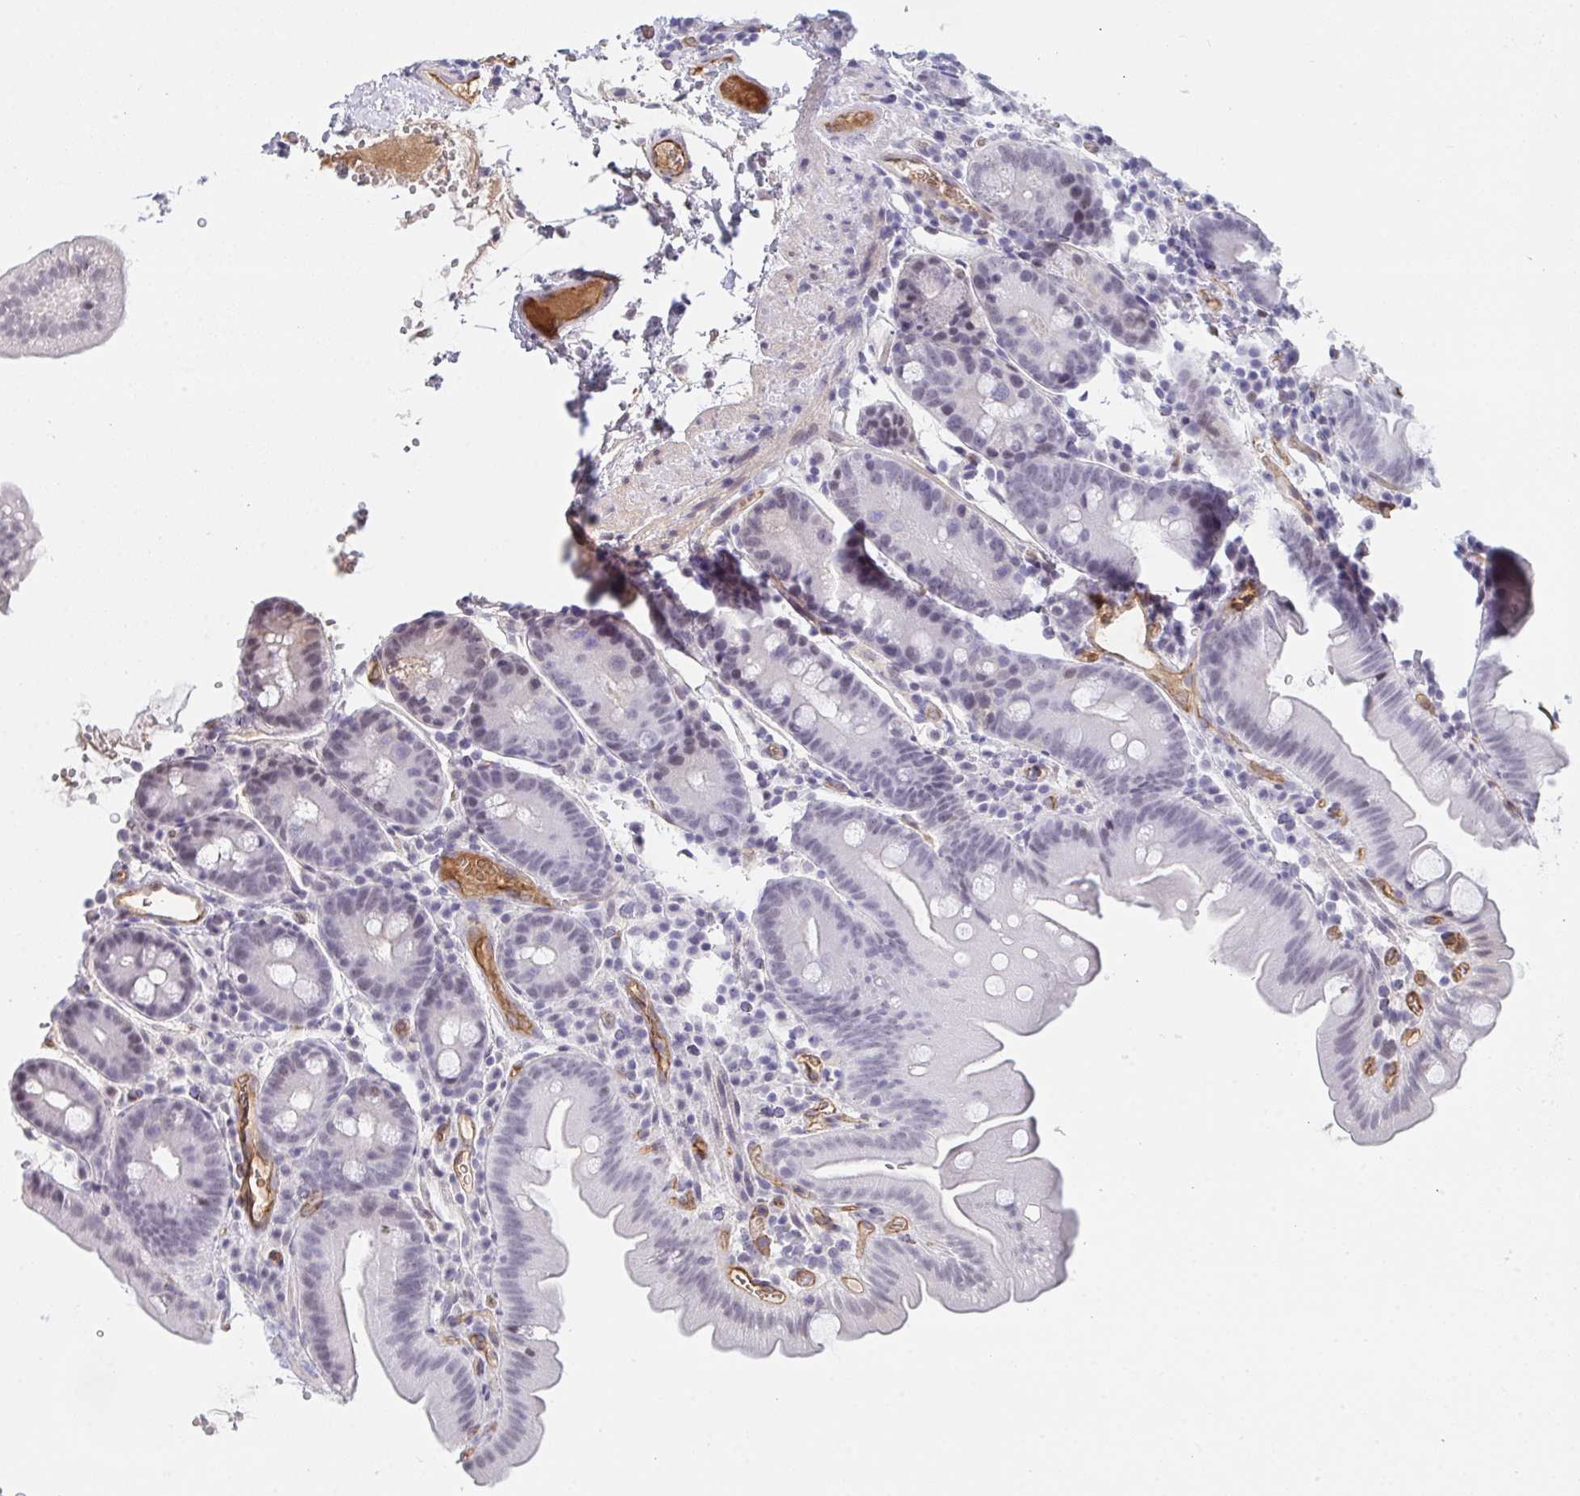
{"staining": {"intensity": "weak", "quantity": "<25%", "location": "nuclear"}, "tissue": "small intestine", "cell_type": "Glandular cells", "image_type": "normal", "snomed": [{"axis": "morphology", "description": "Normal tissue, NOS"}, {"axis": "topography", "description": "Small intestine"}], "caption": "High power microscopy photomicrograph of an immunohistochemistry (IHC) photomicrograph of benign small intestine, revealing no significant staining in glandular cells.", "gene": "DSCAML1", "patient": {"sex": "female", "age": 68}}